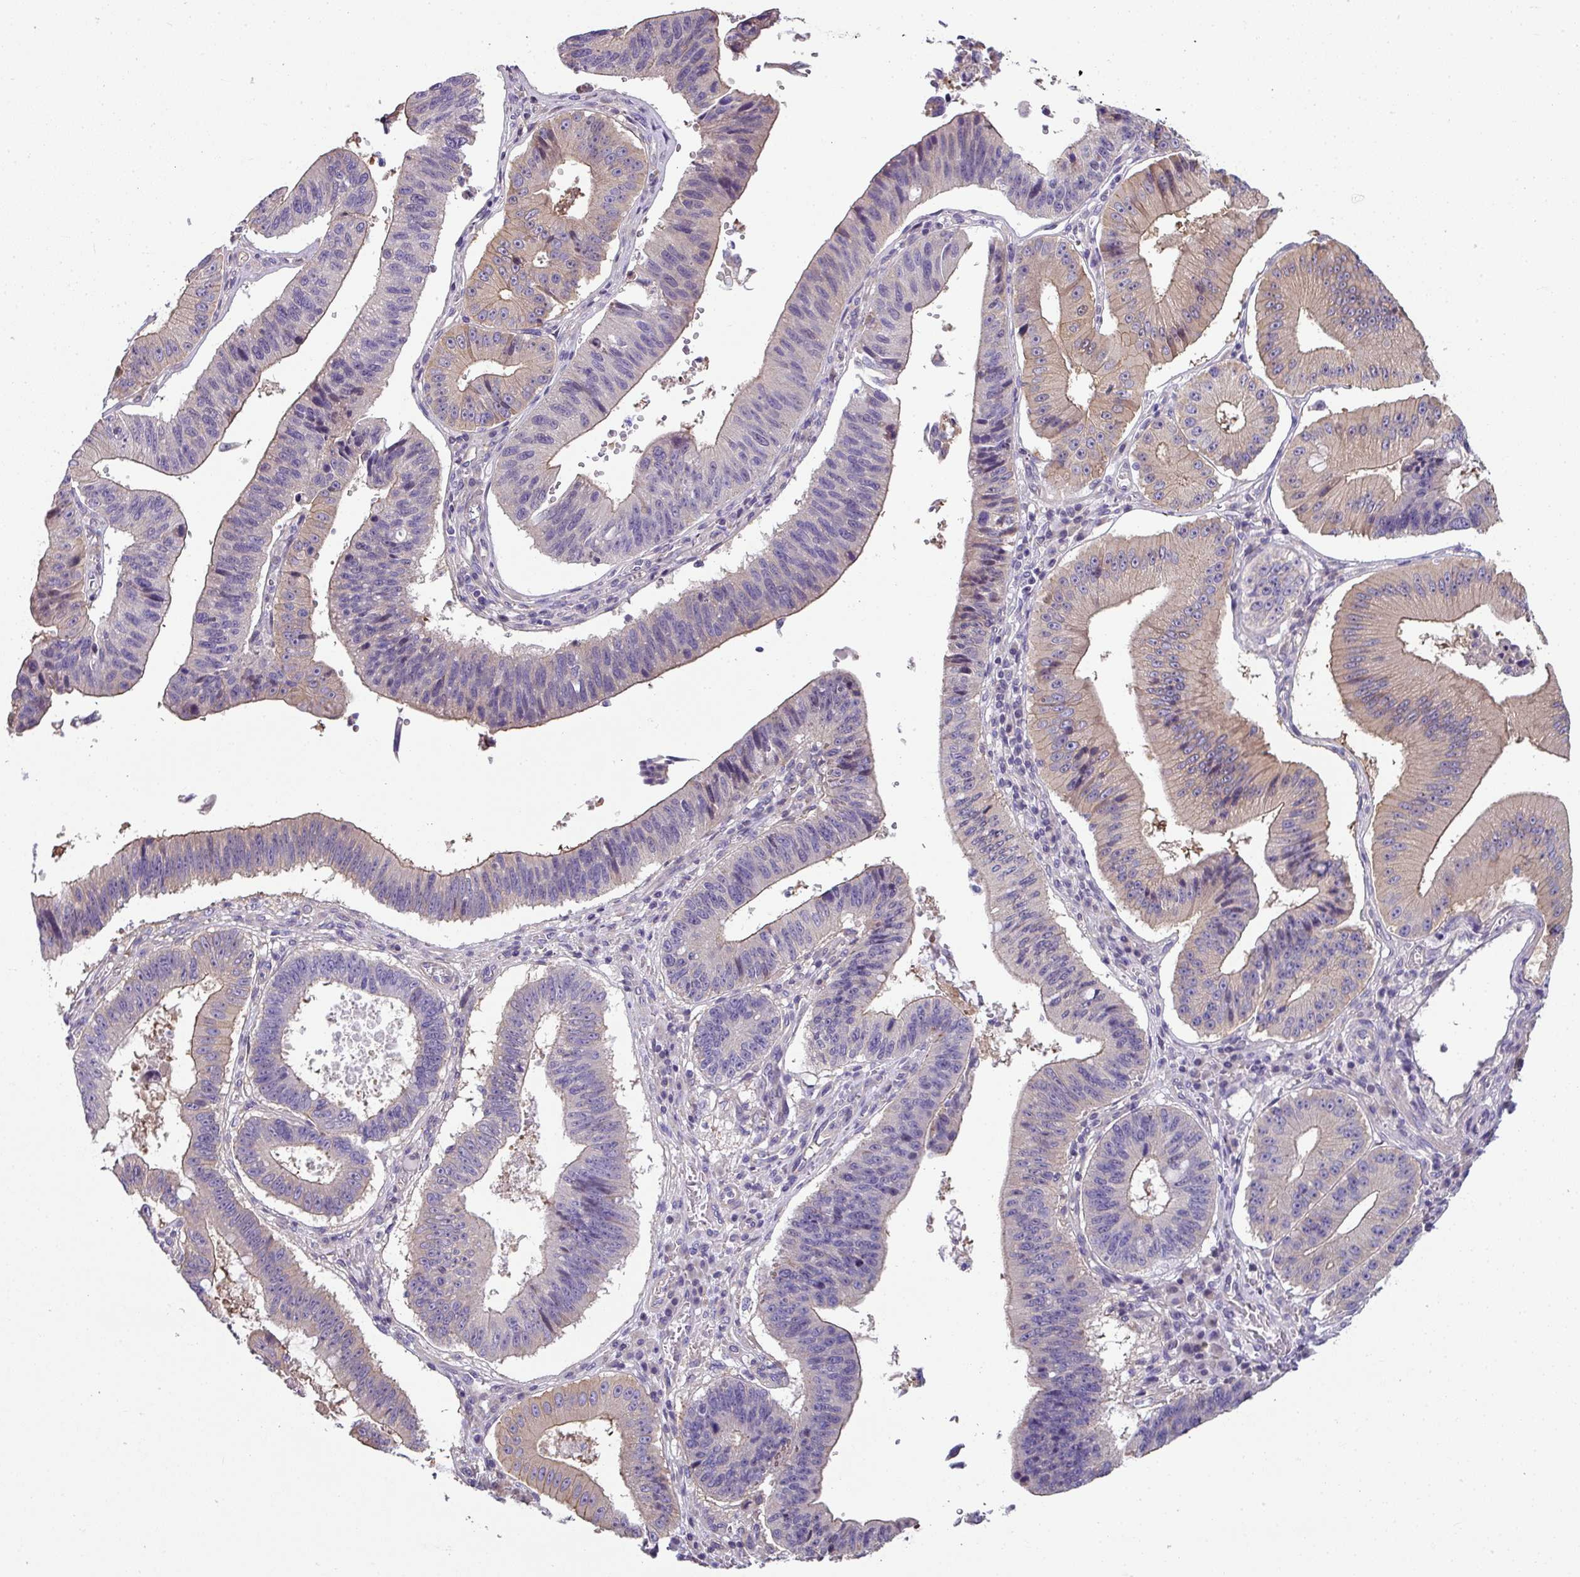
{"staining": {"intensity": "weak", "quantity": "25%-75%", "location": "cytoplasmic/membranous"}, "tissue": "stomach cancer", "cell_type": "Tumor cells", "image_type": "cancer", "snomed": [{"axis": "morphology", "description": "Adenocarcinoma, NOS"}, {"axis": "topography", "description": "Stomach"}], "caption": "Immunohistochemical staining of human stomach cancer demonstrates low levels of weak cytoplasmic/membranous positivity in approximately 25%-75% of tumor cells. The staining is performed using DAB (3,3'-diaminobenzidine) brown chromogen to label protein expression. The nuclei are counter-stained blue using hematoxylin.", "gene": "PALS2", "patient": {"sex": "male", "age": 59}}